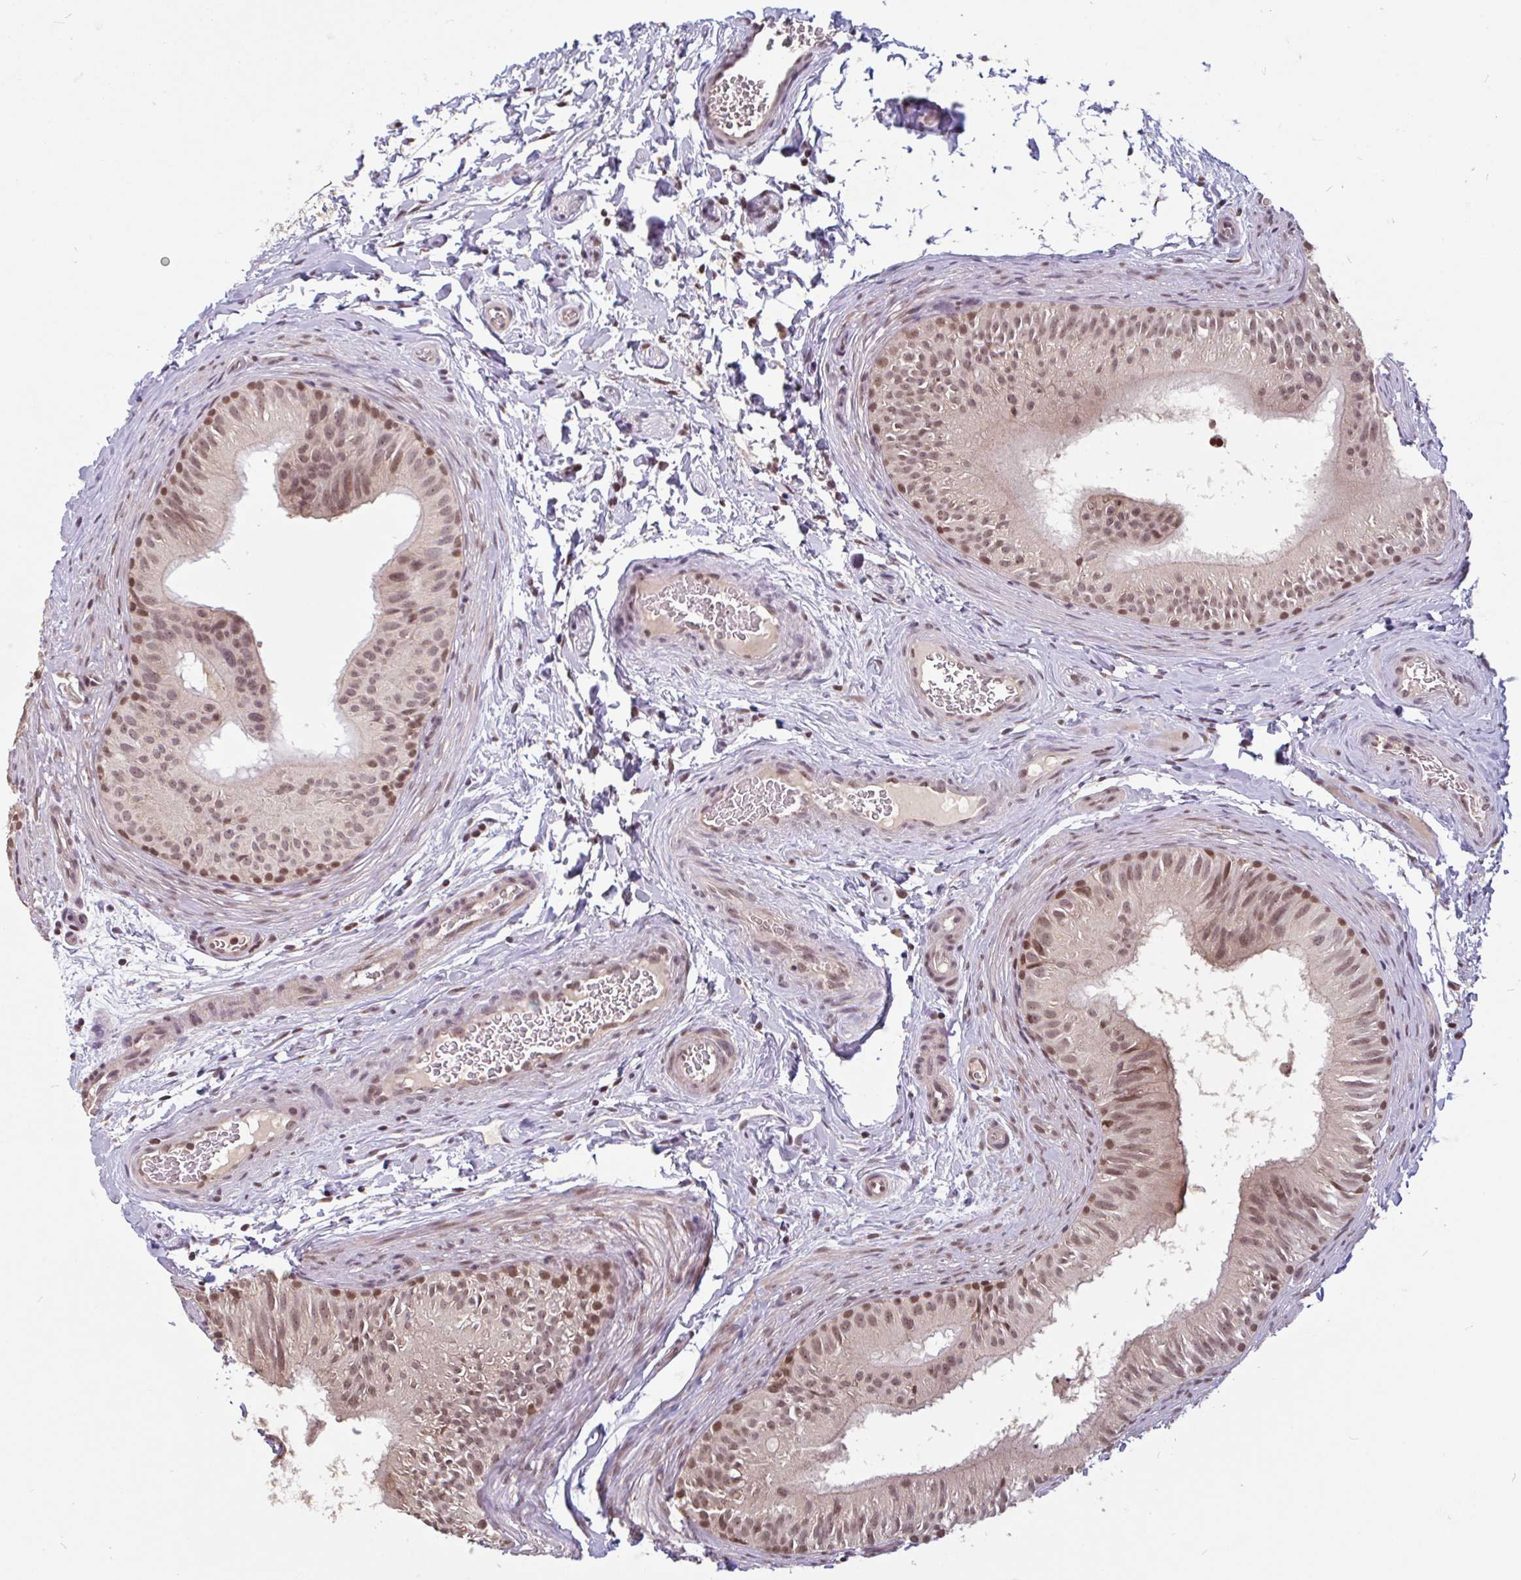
{"staining": {"intensity": "moderate", "quantity": ">75%", "location": "nuclear"}, "tissue": "epididymis", "cell_type": "Glandular cells", "image_type": "normal", "snomed": [{"axis": "morphology", "description": "Normal tissue, NOS"}, {"axis": "topography", "description": "Epididymis"}], "caption": "Epididymis stained with DAB (3,3'-diaminobenzidine) immunohistochemistry displays medium levels of moderate nuclear expression in approximately >75% of glandular cells.", "gene": "DR1", "patient": {"sex": "male", "age": 24}}